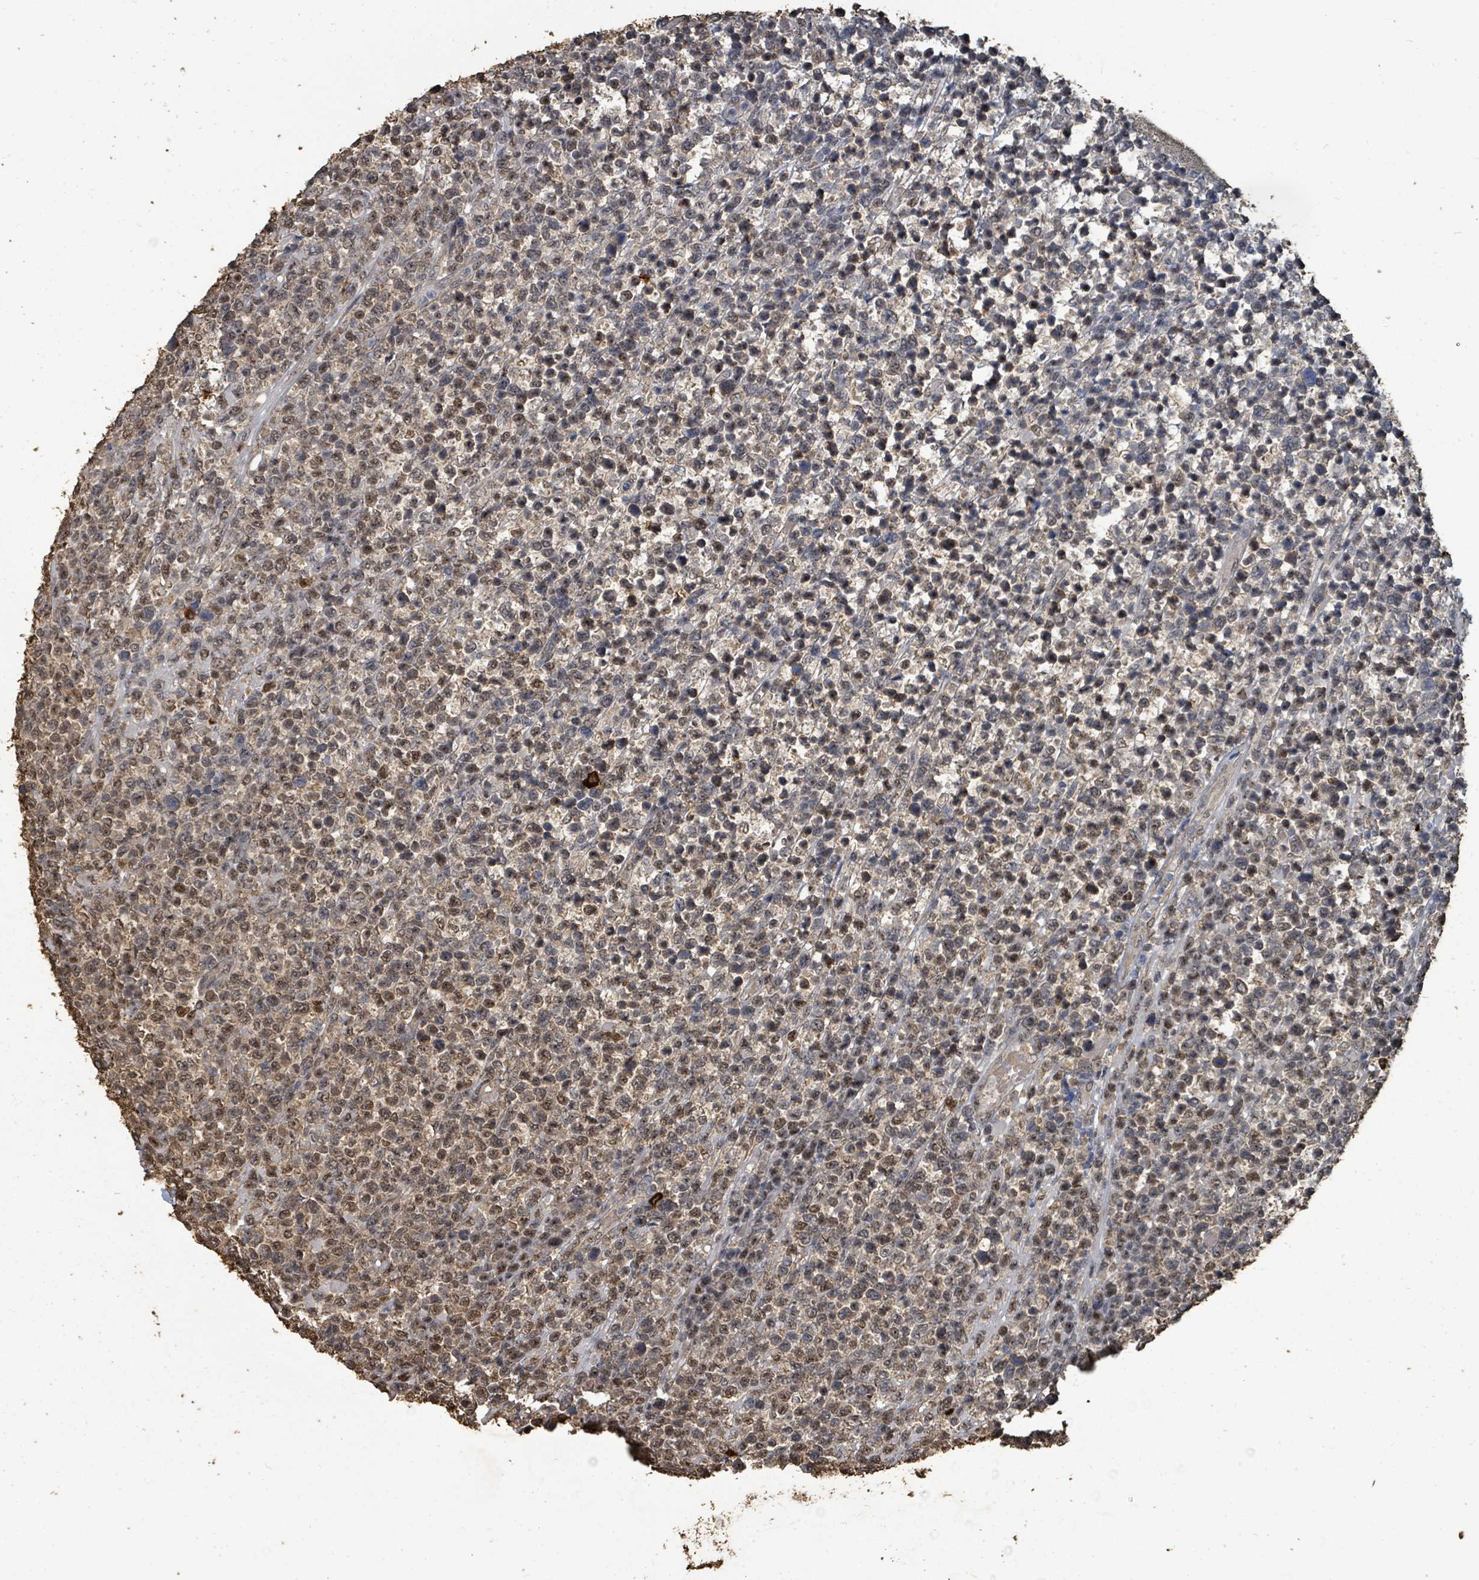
{"staining": {"intensity": "moderate", "quantity": "25%-75%", "location": "nuclear"}, "tissue": "lymphoma", "cell_type": "Tumor cells", "image_type": "cancer", "snomed": [{"axis": "morphology", "description": "Malignant lymphoma, non-Hodgkin's type, High grade"}, {"axis": "topography", "description": "Soft tissue"}], "caption": "Protein staining exhibits moderate nuclear staining in approximately 25%-75% of tumor cells in high-grade malignant lymphoma, non-Hodgkin's type.", "gene": "C6orf52", "patient": {"sex": "female", "age": 56}}